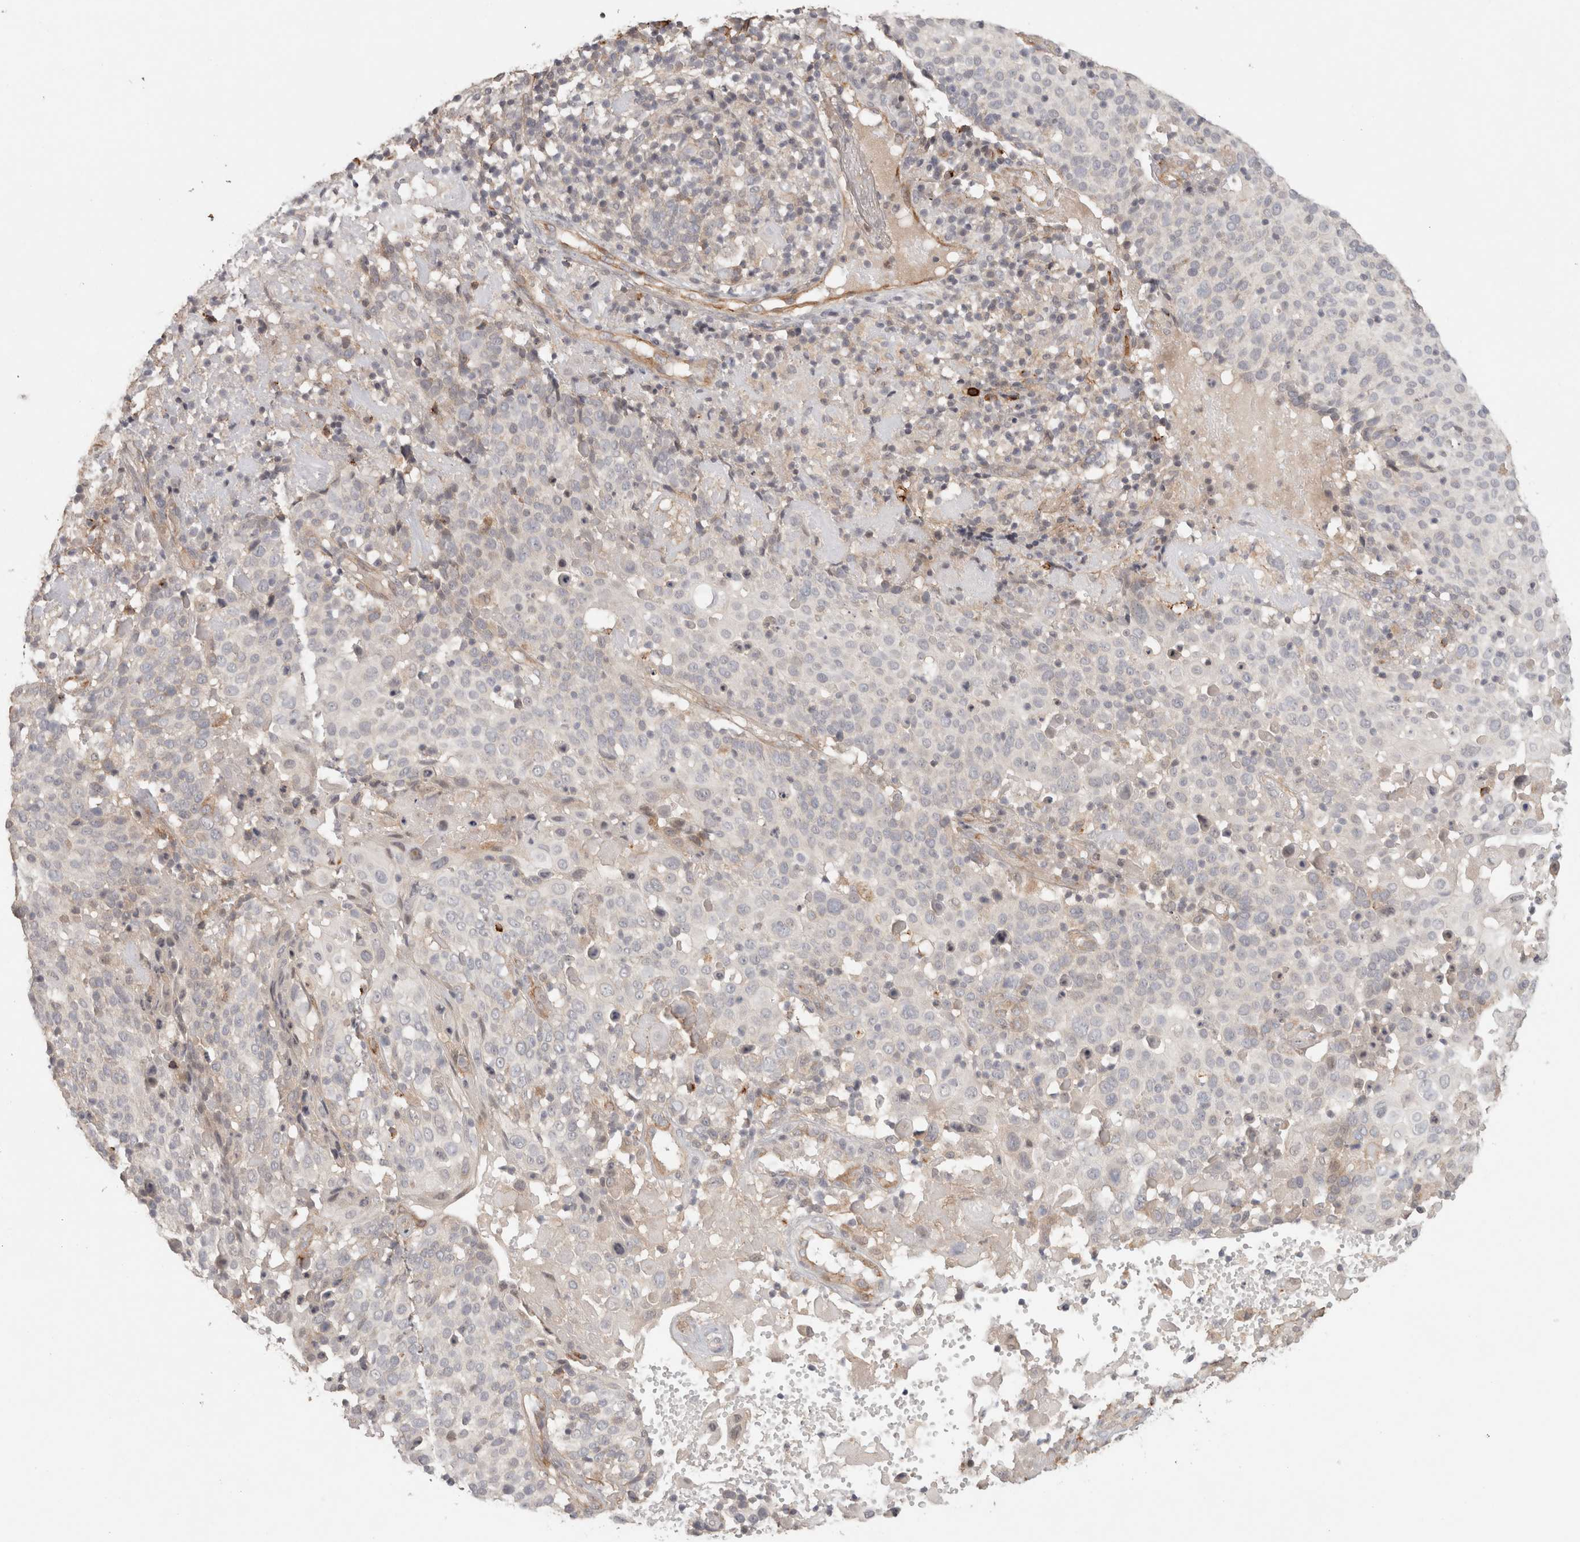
{"staining": {"intensity": "negative", "quantity": "none", "location": "none"}, "tissue": "cervical cancer", "cell_type": "Tumor cells", "image_type": "cancer", "snomed": [{"axis": "morphology", "description": "Squamous cell carcinoma, NOS"}, {"axis": "topography", "description": "Cervix"}], "caption": "High power microscopy photomicrograph of an immunohistochemistry histopathology image of squamous cell carcinoma (cervical), revealing no significant expression in tumor cells.", "gene": "HSPG2", "patient": {"sex": "female", "age": 74}}